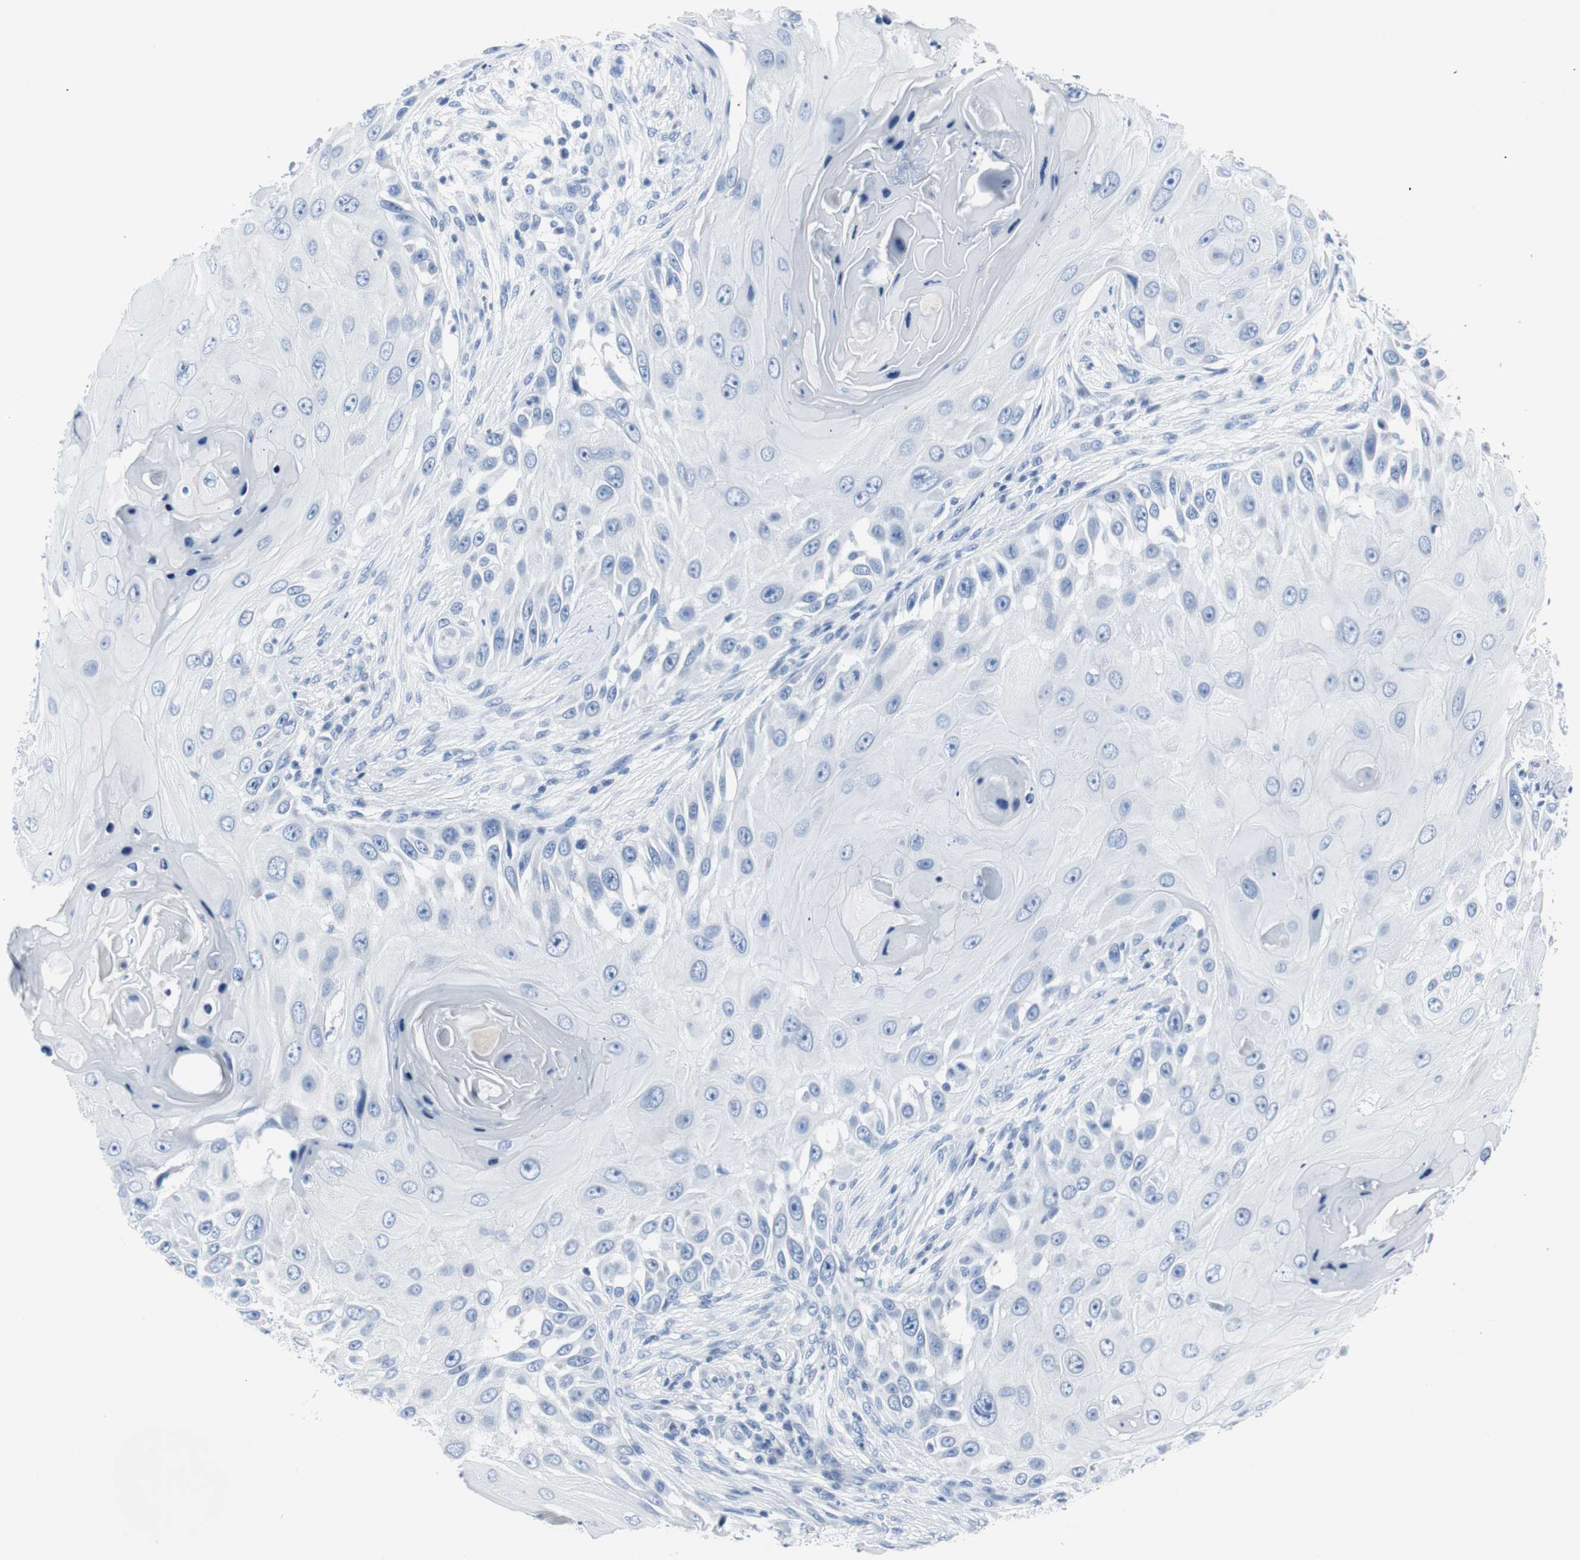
{"staining": {"intensity": "negative", "quantity": "none", "location": "none"}, "tissue": "skin cancer", "cell_type": "Tumor cells", "image_type": "cancer", "snomed": [{"axis": "morphology", "description": "Squamous cell carcinoma, NOS"}, {"axis": "topography", "description": "Skin"}], "caption": "Immunohistochemistry of human squamous cell carcinoma (skin) reveals no staining in tumor cells. (Stains: DAB IHC with hematoxylin counter stain, Microscopy: brightfield microscopy at high magnification).", "gene": "GAP43", "patient": {"sex": "female", "age": 44}}